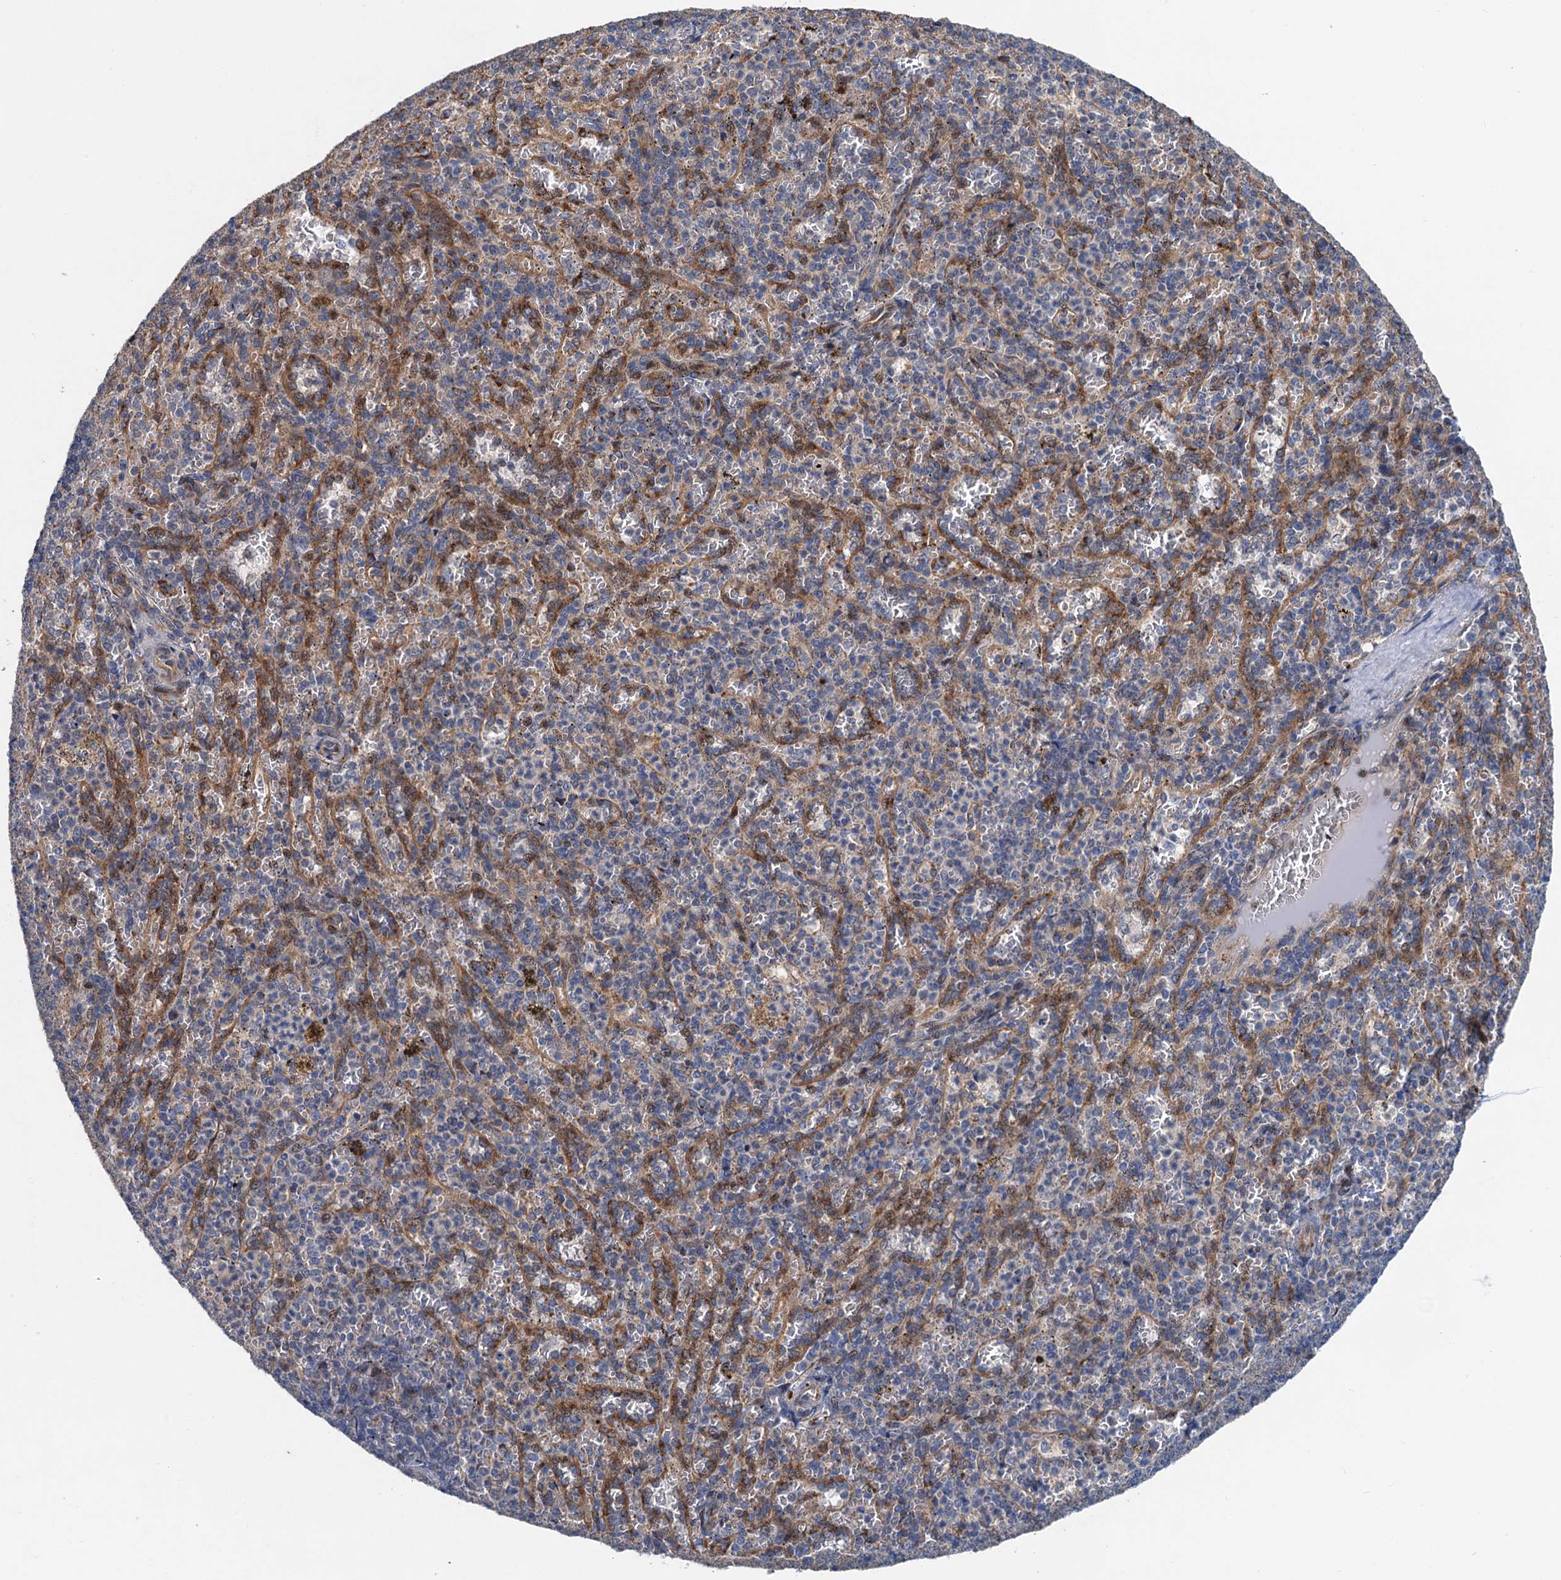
{"staining": {"intensity": "negative", "quantity": "none", "location": "none"}, "tissue": "spleen", "cell_type": "Cells in red pulp", "image_type": "normal", "snomed": [{"axis": "morphology", "description": "Normal tissue, NOS"}, {"axis": "topography", "description": "Spleen"}], "caption": "Protein analysis of unremarkable spleen reveals no significant expression in cells in red pulp. The staining was performed using DAB (3,3'-diaminobenzidine) to visualize the protein expression in brown, while the nuclei were stained in blue with hematoxylin (Magnification: 20x).", "gene": "NBEA", "patient": {"sex": "female", "age": 21}}